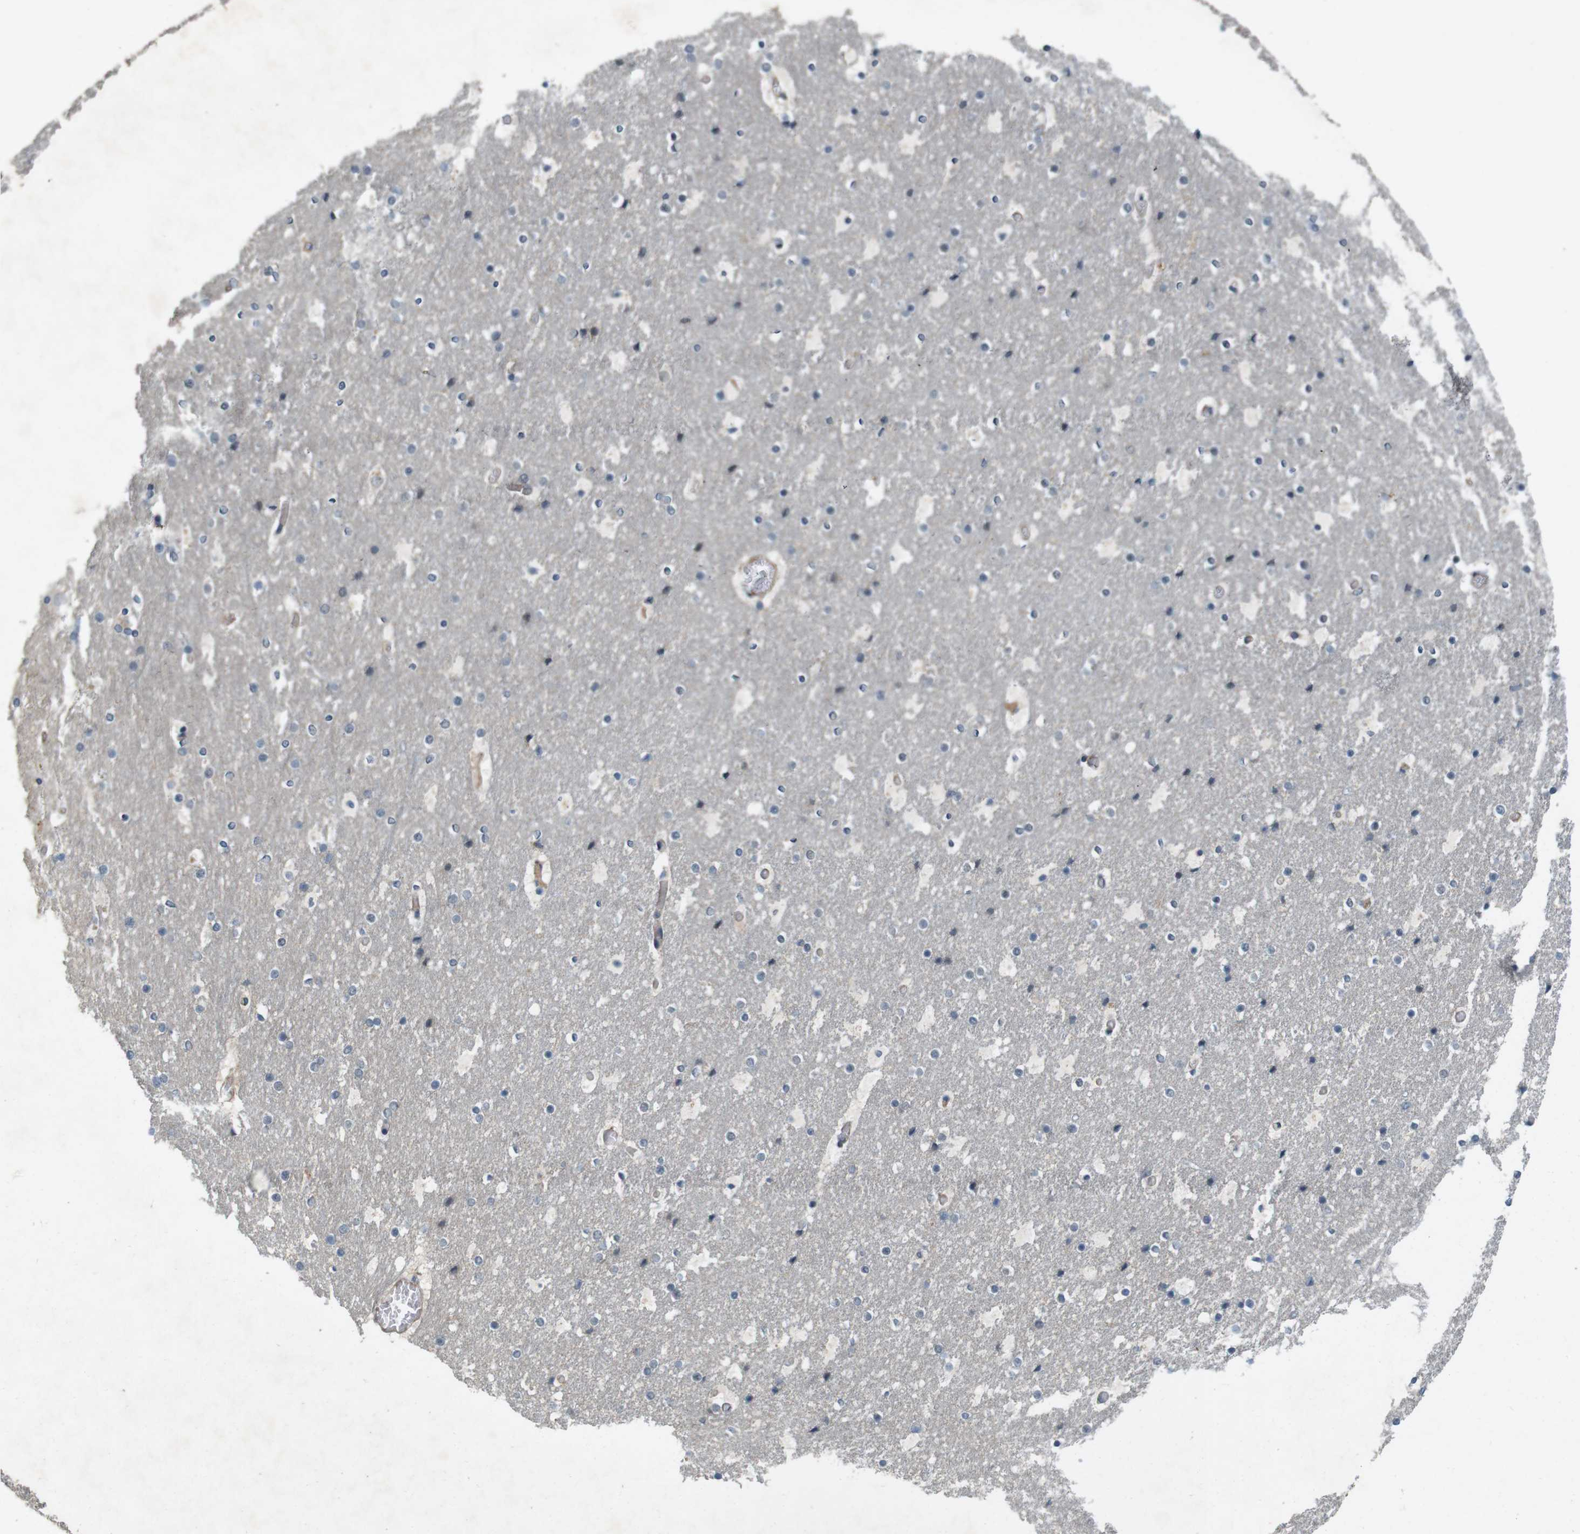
{"staining": {"intensity": "negative", "quantity": "none", "location": "none"}, "tissue": "cerebral cortex", "cell_type": "Endothelial cells", "image_type": "normal", "snomed": [{"axis": "morphology", "description": "Normal tissue, NOS"}, {"axis": "topography", "description": "Cerebral cortex"}], "caption": "Immunohistochemical staining of benign human cerebral cortex displays no significant staining in endothelial cells.", "gene": "PVR", "patient": {"sex": "male", "age": 57}}